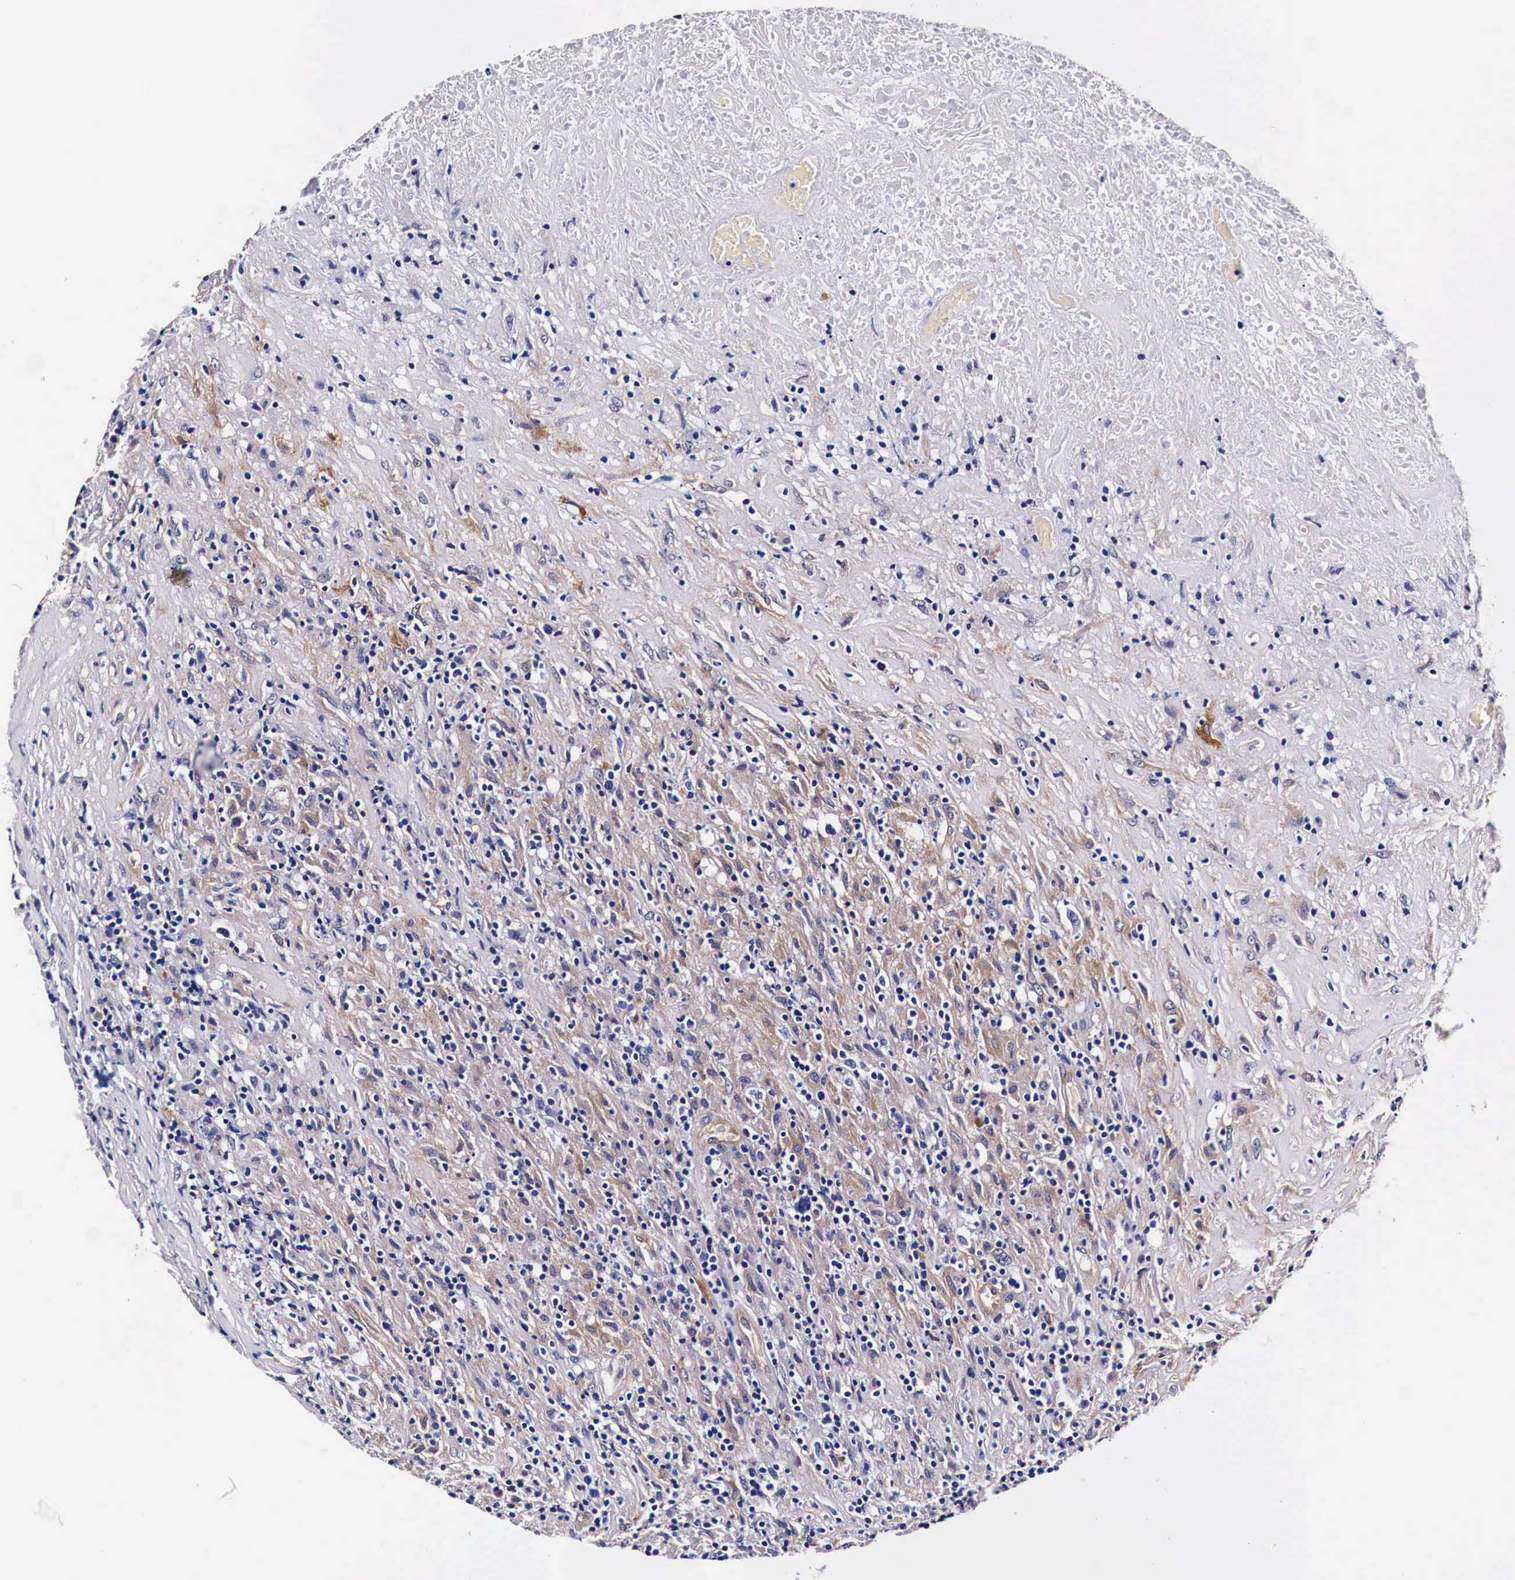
{"staining": {"intensity": "weak", "quantity": "25%-75%", "location": "cytoplasmic/membranous"}, "tissue": "lymphoma", "cell_type": "Tumor cells", "image_type": "cancer", "snomed": [{"axis": "morphology", "description": "Hodgkin's disease, NOS"}, {"axis": "topography", "description": "Lymph node"}], "caption": "Immunohistochemistry of lymphoma displays low levels of weak cytoplasmic/membranous staining in approximately 25%-75% of tumor cells. (Stains: DAB (3,3'-diaminobenzidine) in brown, nuclei in blue, Microscopy: brightfield microscopy at high magnification).", "gene": "HSPB1", "patient": {"sex": "male", "age": 46}}